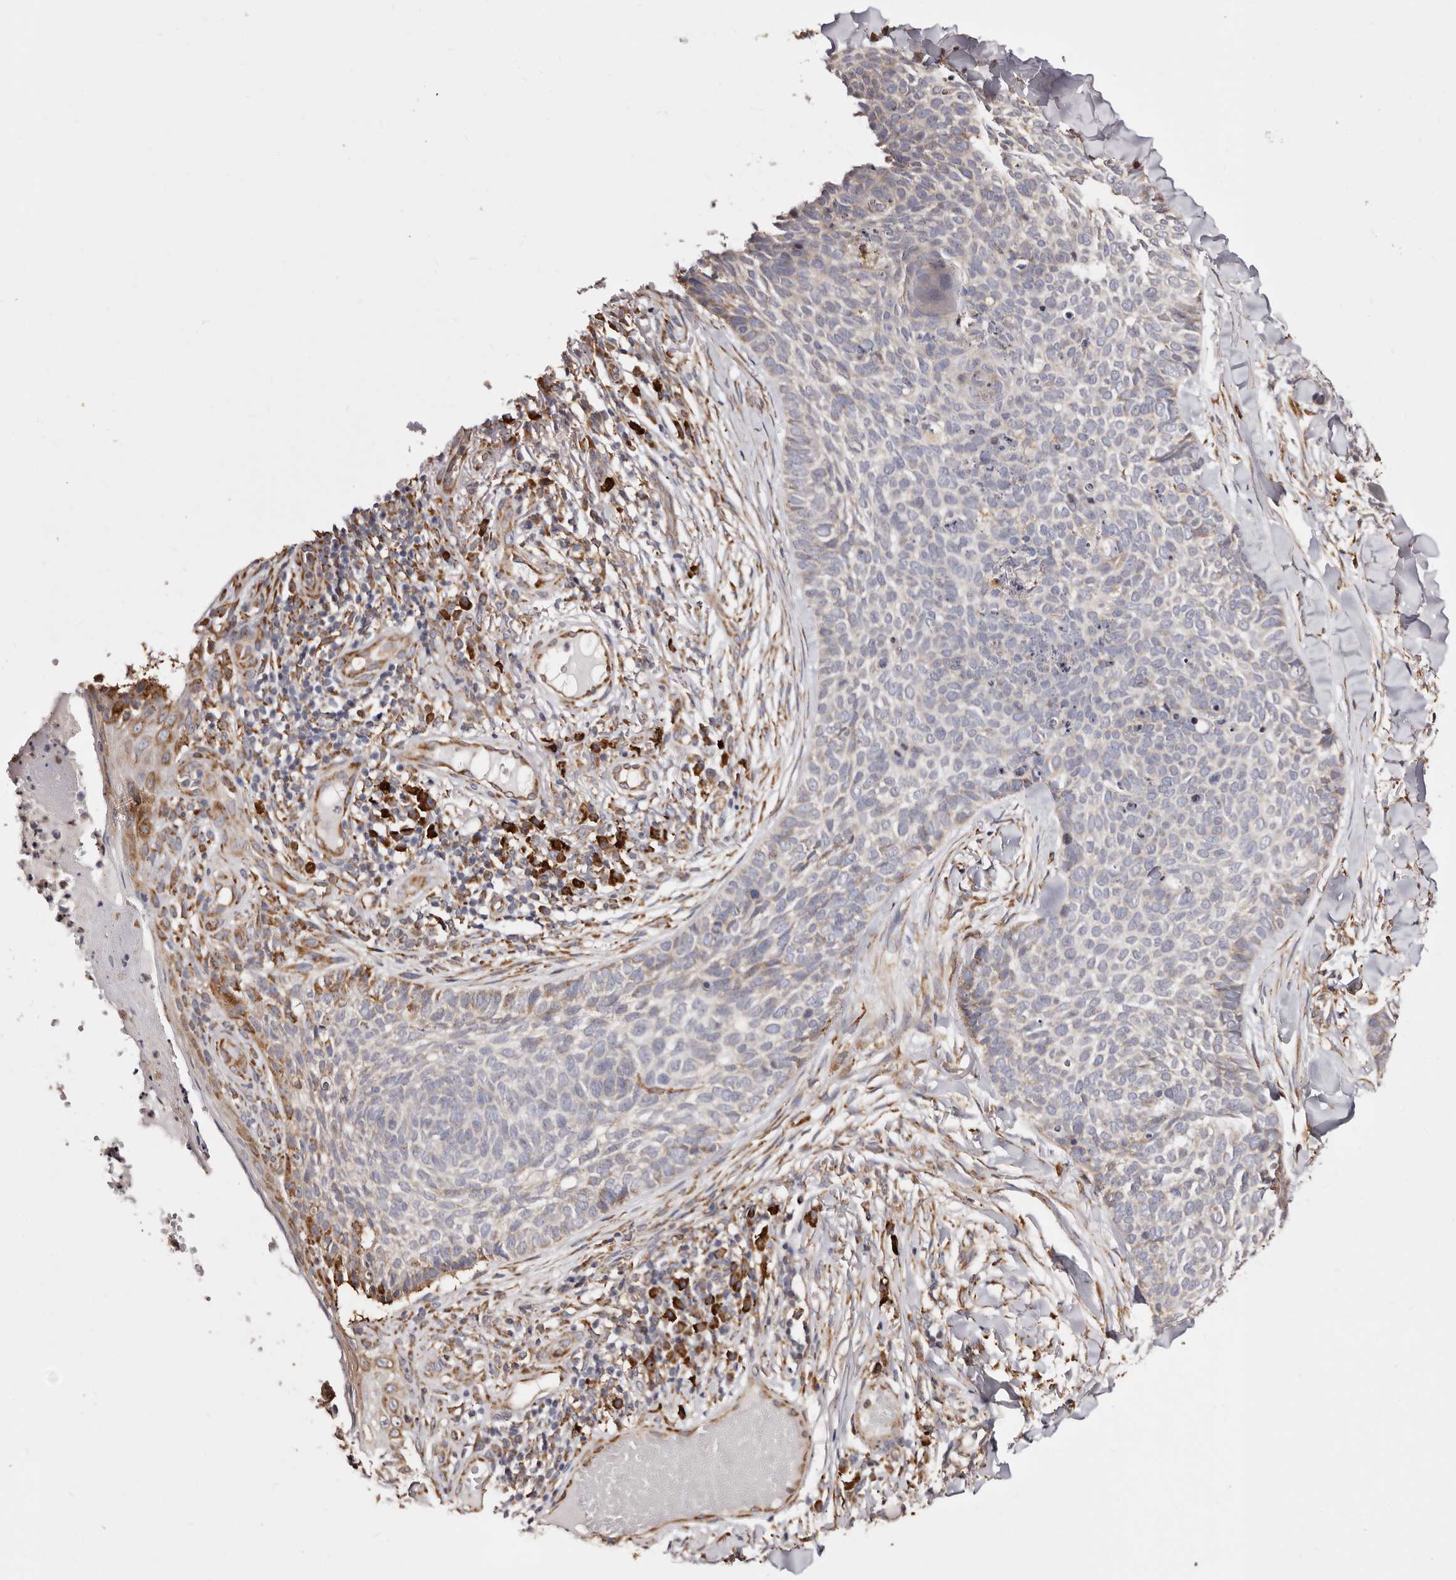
{"staining": {"intensity": "weak", "quantity": "<25%", "location": "cytoplasmic/membranous"}, "tissue": "skin cancer", "cell_type": "Tumor cells", "image_type": "cancer", "snomed": [{"axis": "morphology", "description": "Normal tissue, NOS"}, {"axis": "morphology", "description": "Basal cell carcinoma"}, {"axis": "topography", "description": "Skin"}], "caption": "DAB immunohistochemical staining of skin cancer (basal cell carcinoma) demonstrates no significant positivity in tumor cells.", "gene": "ACBD6", "patient": {"sex": "male", "age": 67}}